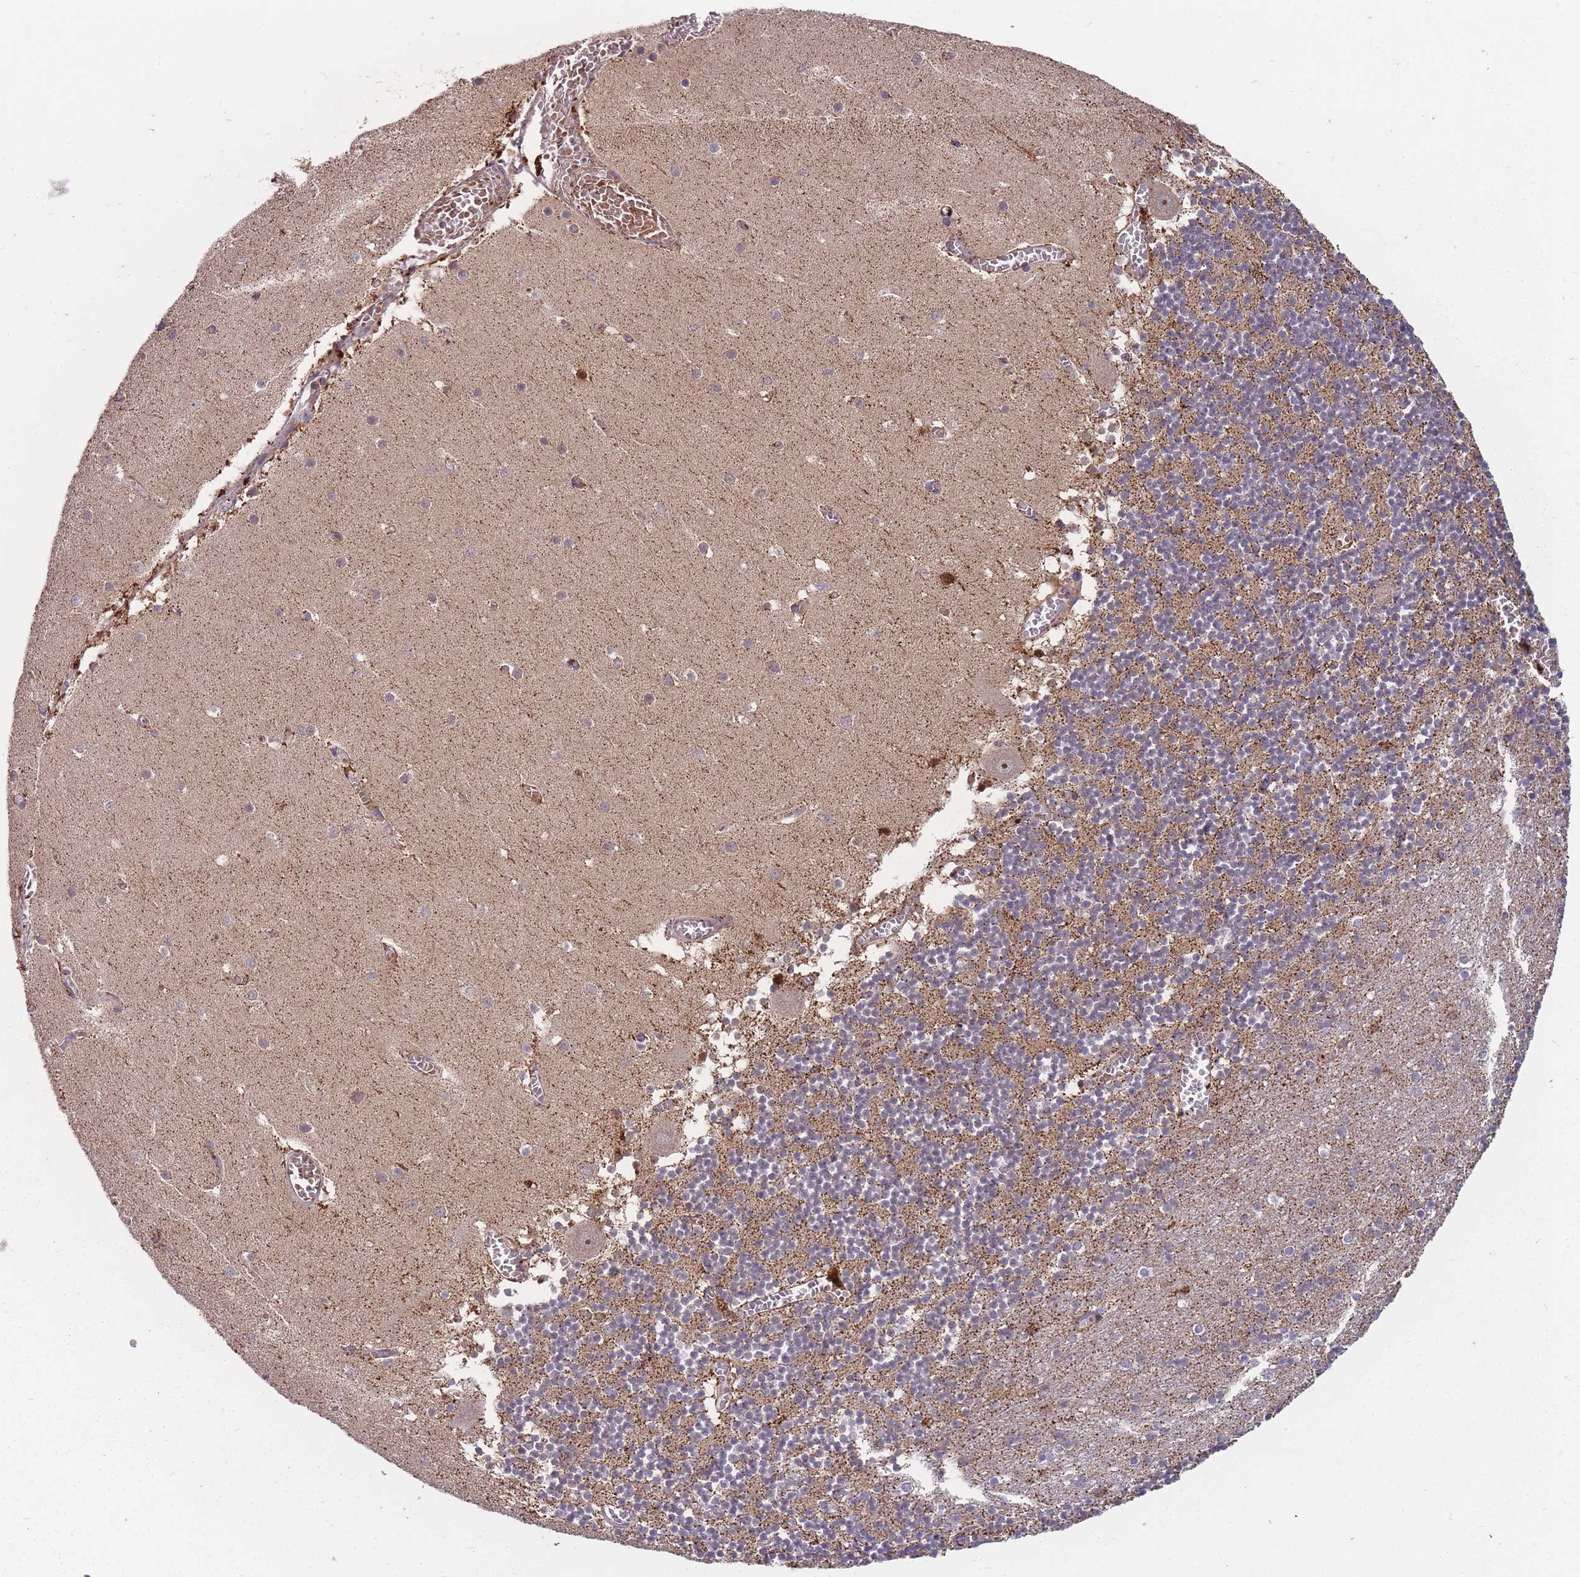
{"staining": {"intensity": "weak", "quantity": "25%-75%", "location": "cytoplasmic/membranous"}, "tissue": "cerebellum", "cell_type": "Cells in granular layer", "image_type": "normal", "snomed": [{"axis": "morphology", "description": "Normal tissue, NOS"}, {"axis": "topography", "description": "Cerebellum"}], "caption": "A micrograph showing weak cytoplasmic/membranous expression in approximately 25%-75% of cells in granular layer in unremarkable cerebellum, as visualized by brown immunohistochemical staining.", "gene": "SLC35B4", "patient": {"sex": "female", "age": 28}}